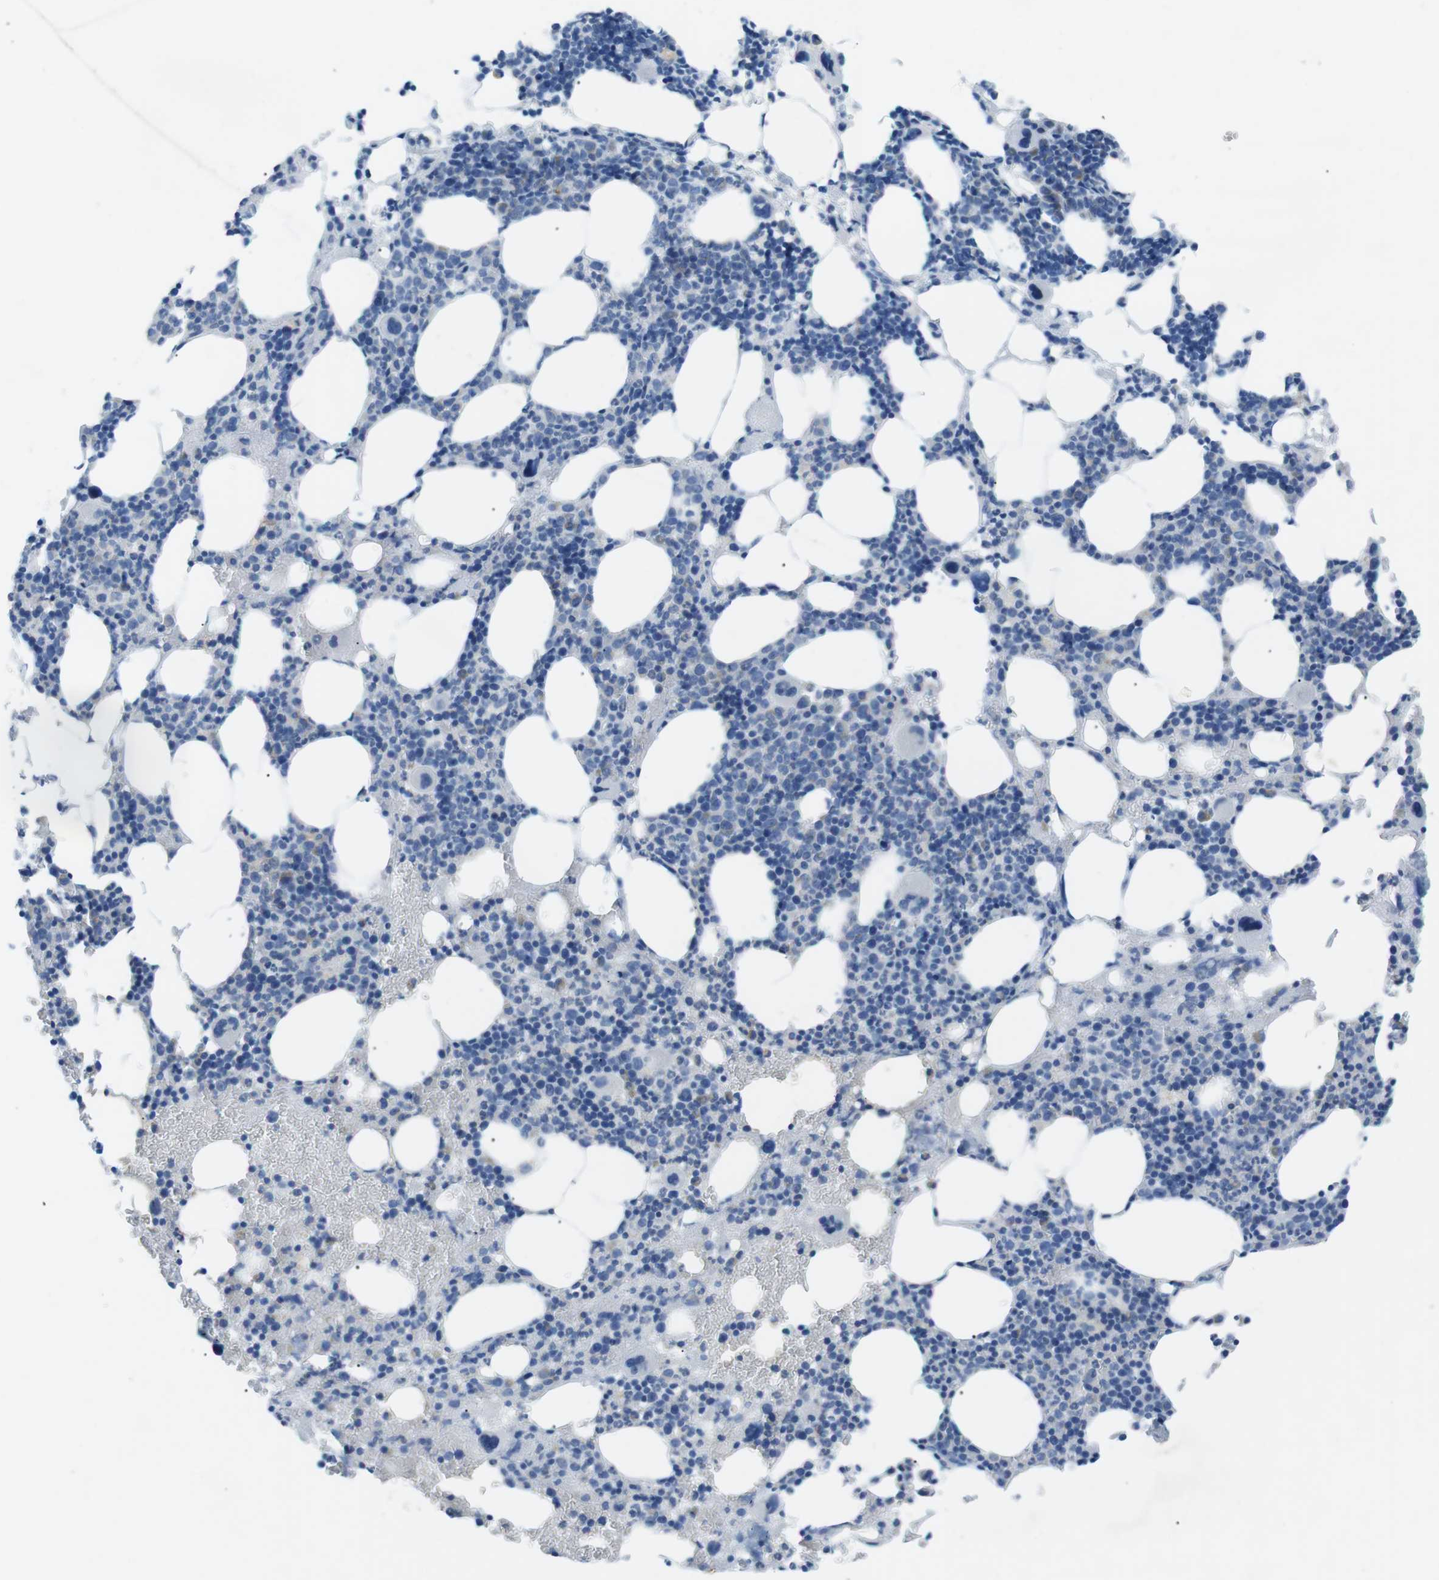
{"staining": {"intensity": "negative", "quantity": "none", "location": "none"}, "tissue": "bone marrow", "cell_type": "Hematopoietic cells", "image_type": "normal", "snomed": [{"axis": "morphology", "description": "Normal tissue, NOS"}, {"axis": "morphology", "description": "Inflammation, NOS"}, {"axis": "topography", "description": "Bone marrow"}], "caption": "Protein analysis of unremarkable bone marrow reveals no significant positivity in hematopoietic cells. (DAB immunohistochemistry (IHC), high magnification).", "gene": "SALL4", "patient": {"sex": "female", "age": 64}}